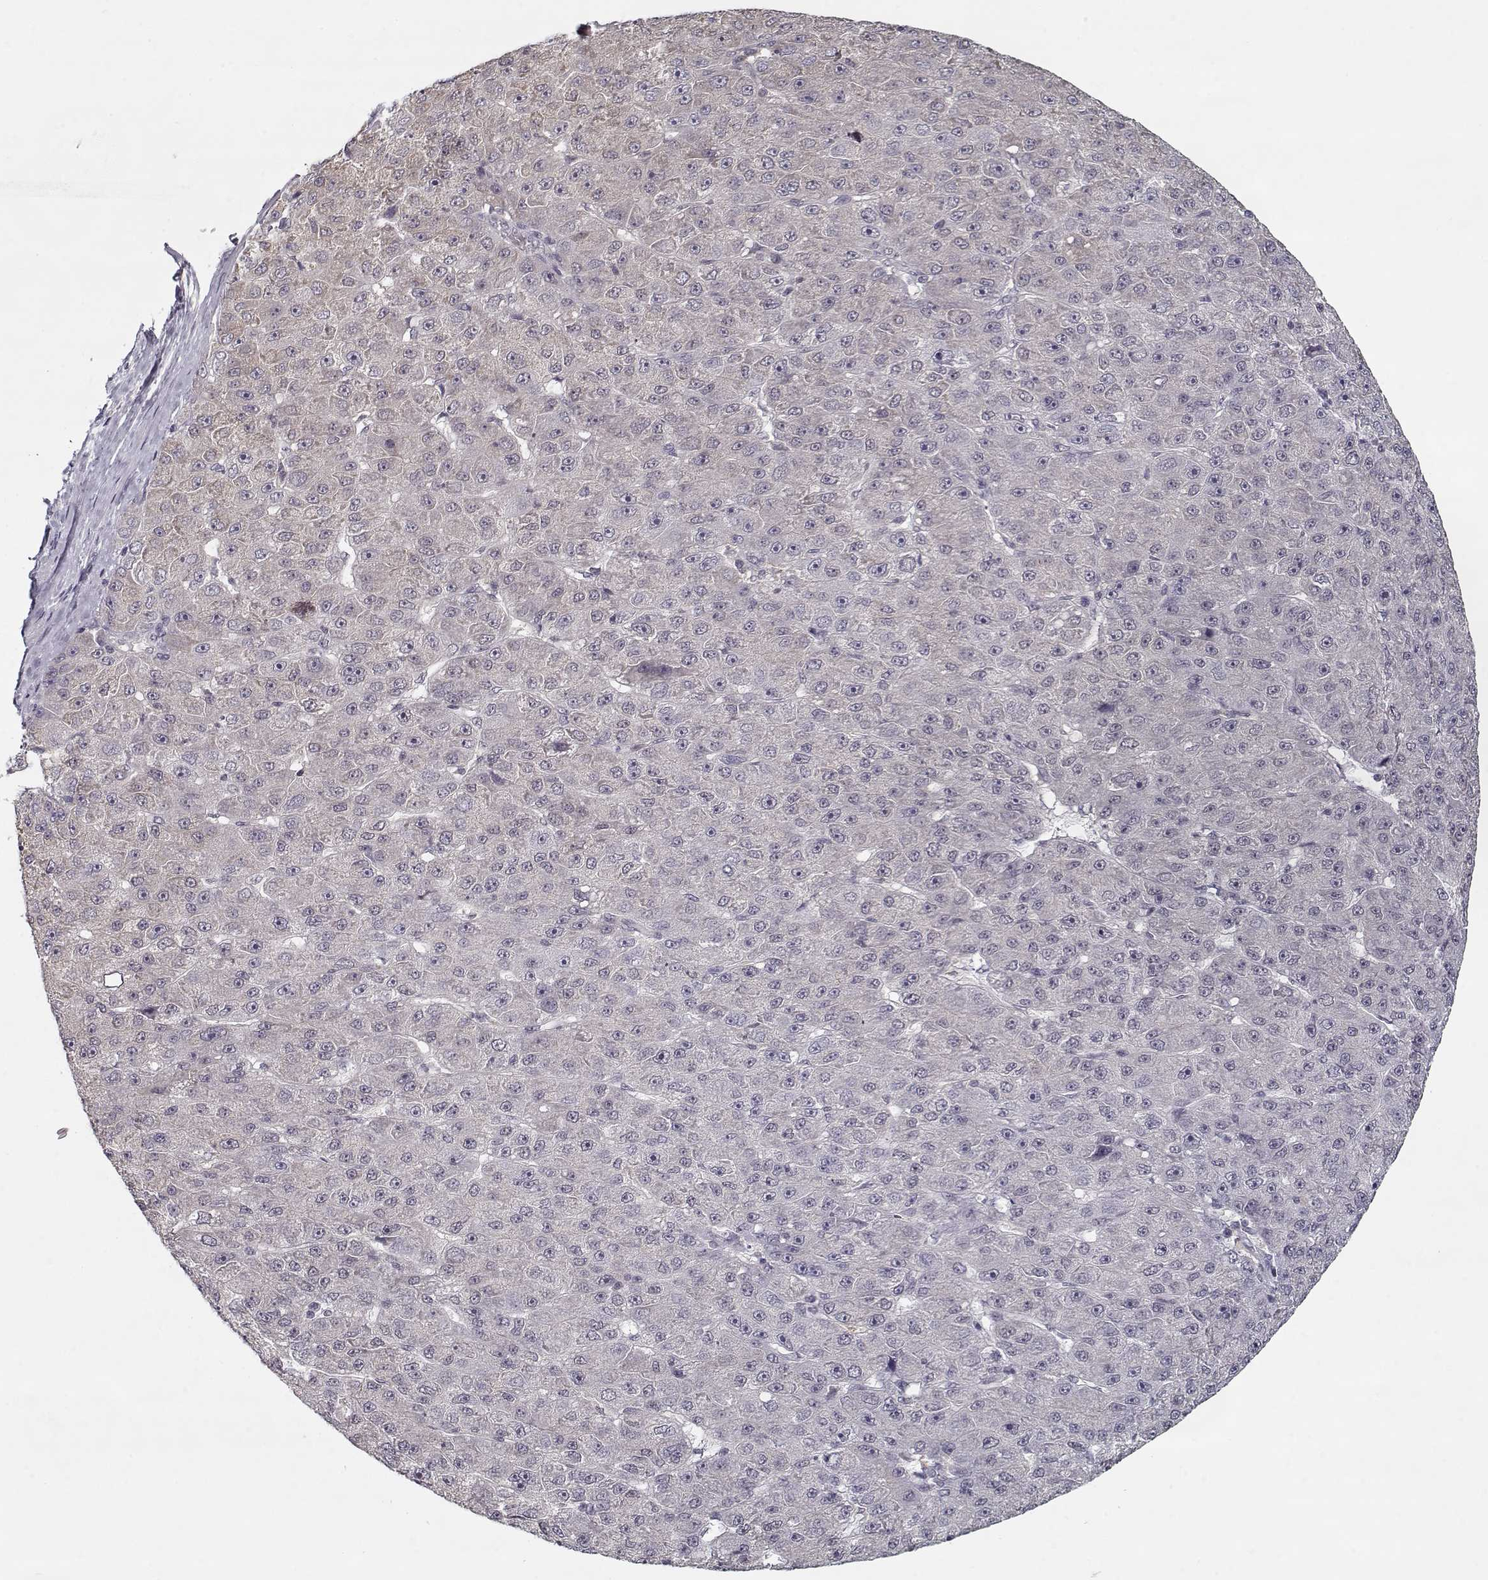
{"staining": {"intensity": "negative", "quantity": "none", "location": "none"}, "tissue": "liver cancer", "cell_type": "Tumor cells", "image_type": "cancer", "snomed": [{"axis": "morphology", "description": "Carcinoma, Hepatocellular, NOS"}, {"axis": "topography", "description": "Liver"}], "caption": "An immunohistochemistry micrograph of liver hepatocellular carcinoma is shown. There is no staining in tumor cells of liver hepatocellular carcinoma.", "gene": "TESPA1", "patient": {"sex": "male", "age": 67}}